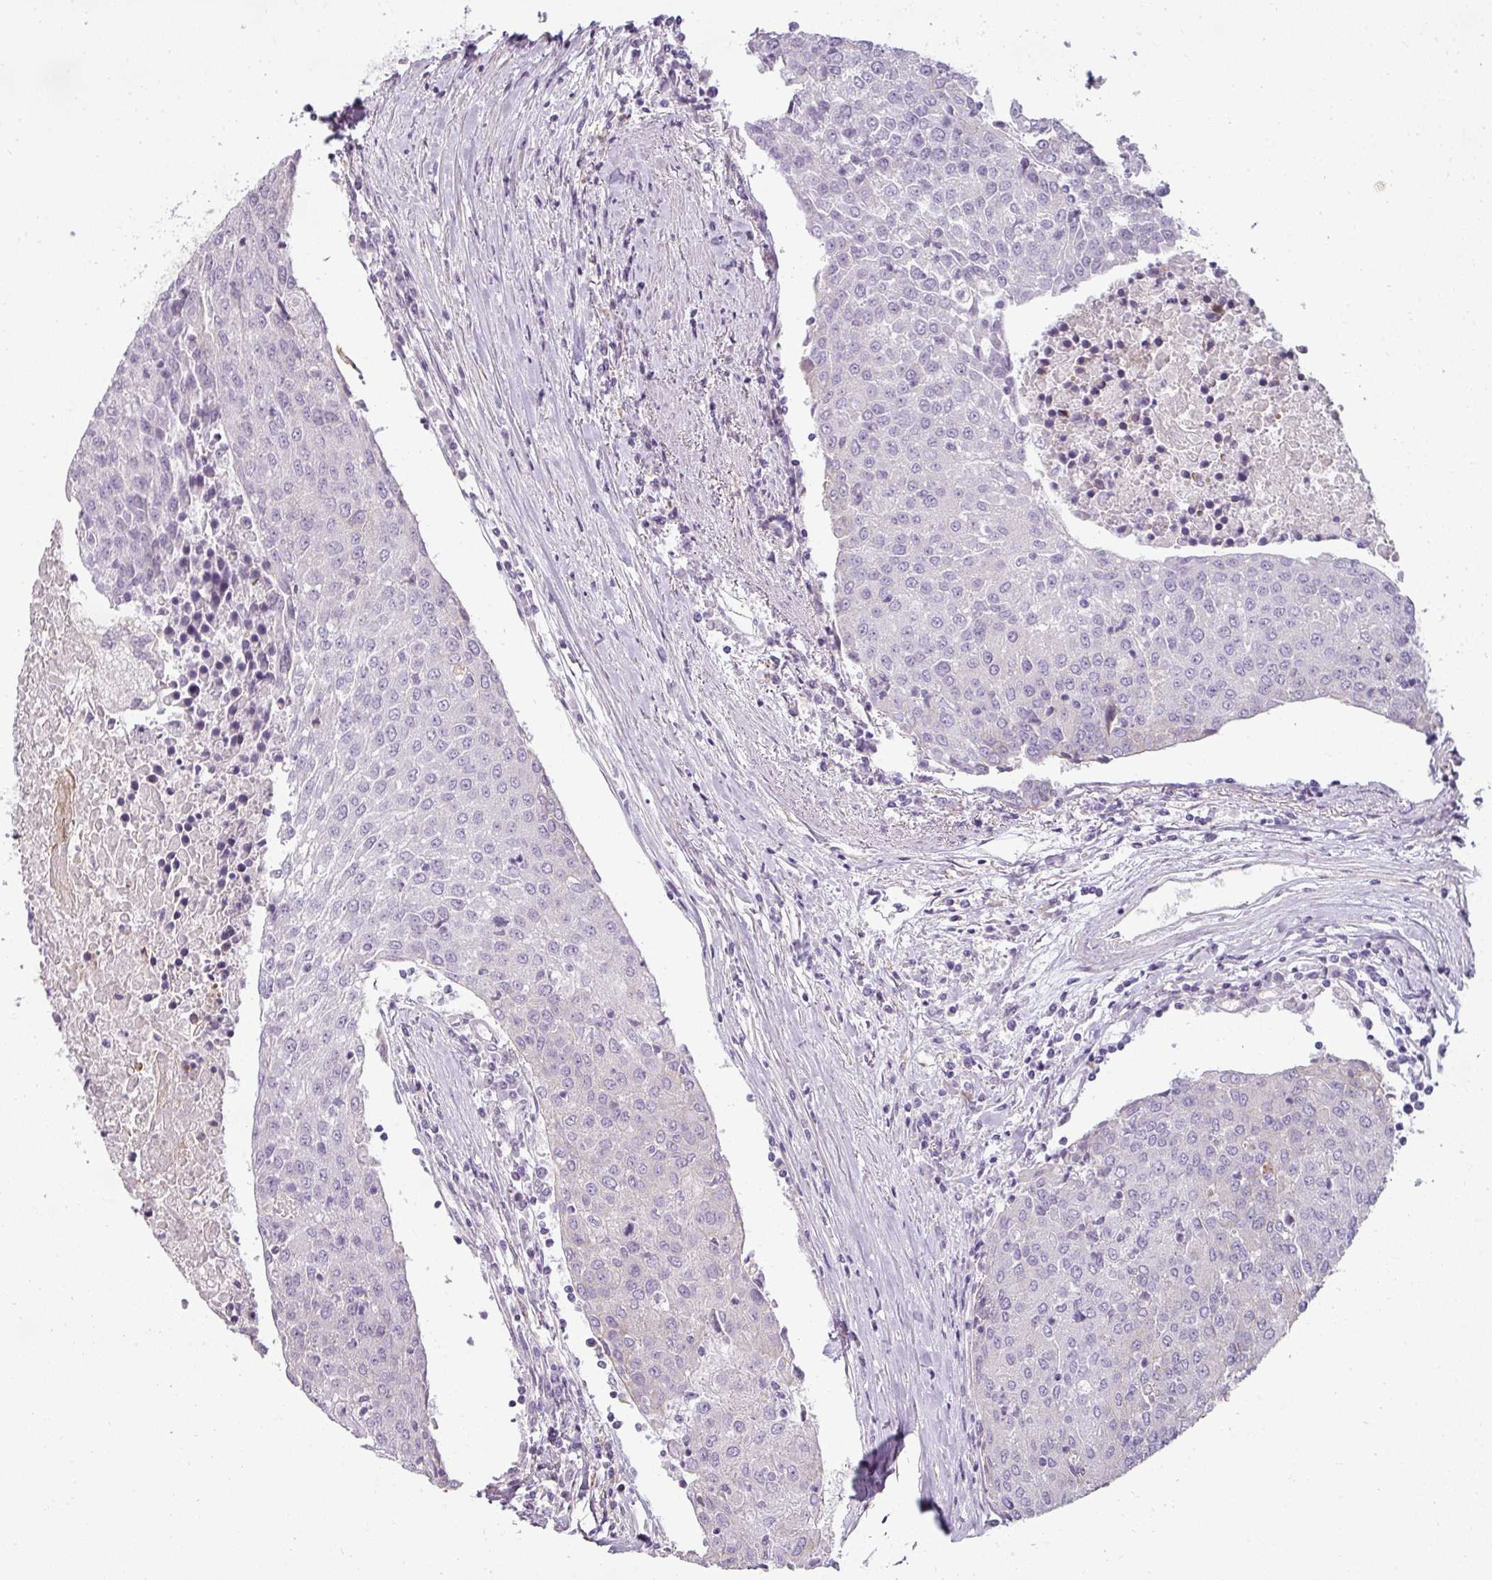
{"staining": {"intensity": "negative", "quantity": "none", "location": "none"}, "tissue": "urothelial cancer", "cell_type": "Tumor cells", "image_type": "cancer", "snomed": [{"axis": "morphology", "description": "Urothelial carcinoma, High grade"}, {"axis": "topography", "description": "Urinary bladder"}], "caption": "Immunohistochemistry of human high-grade urothelial carcinoma exhibits no staining in tumor cells.", "gene": "ASB1", "patient": {"sex": "female", "age": 85}}